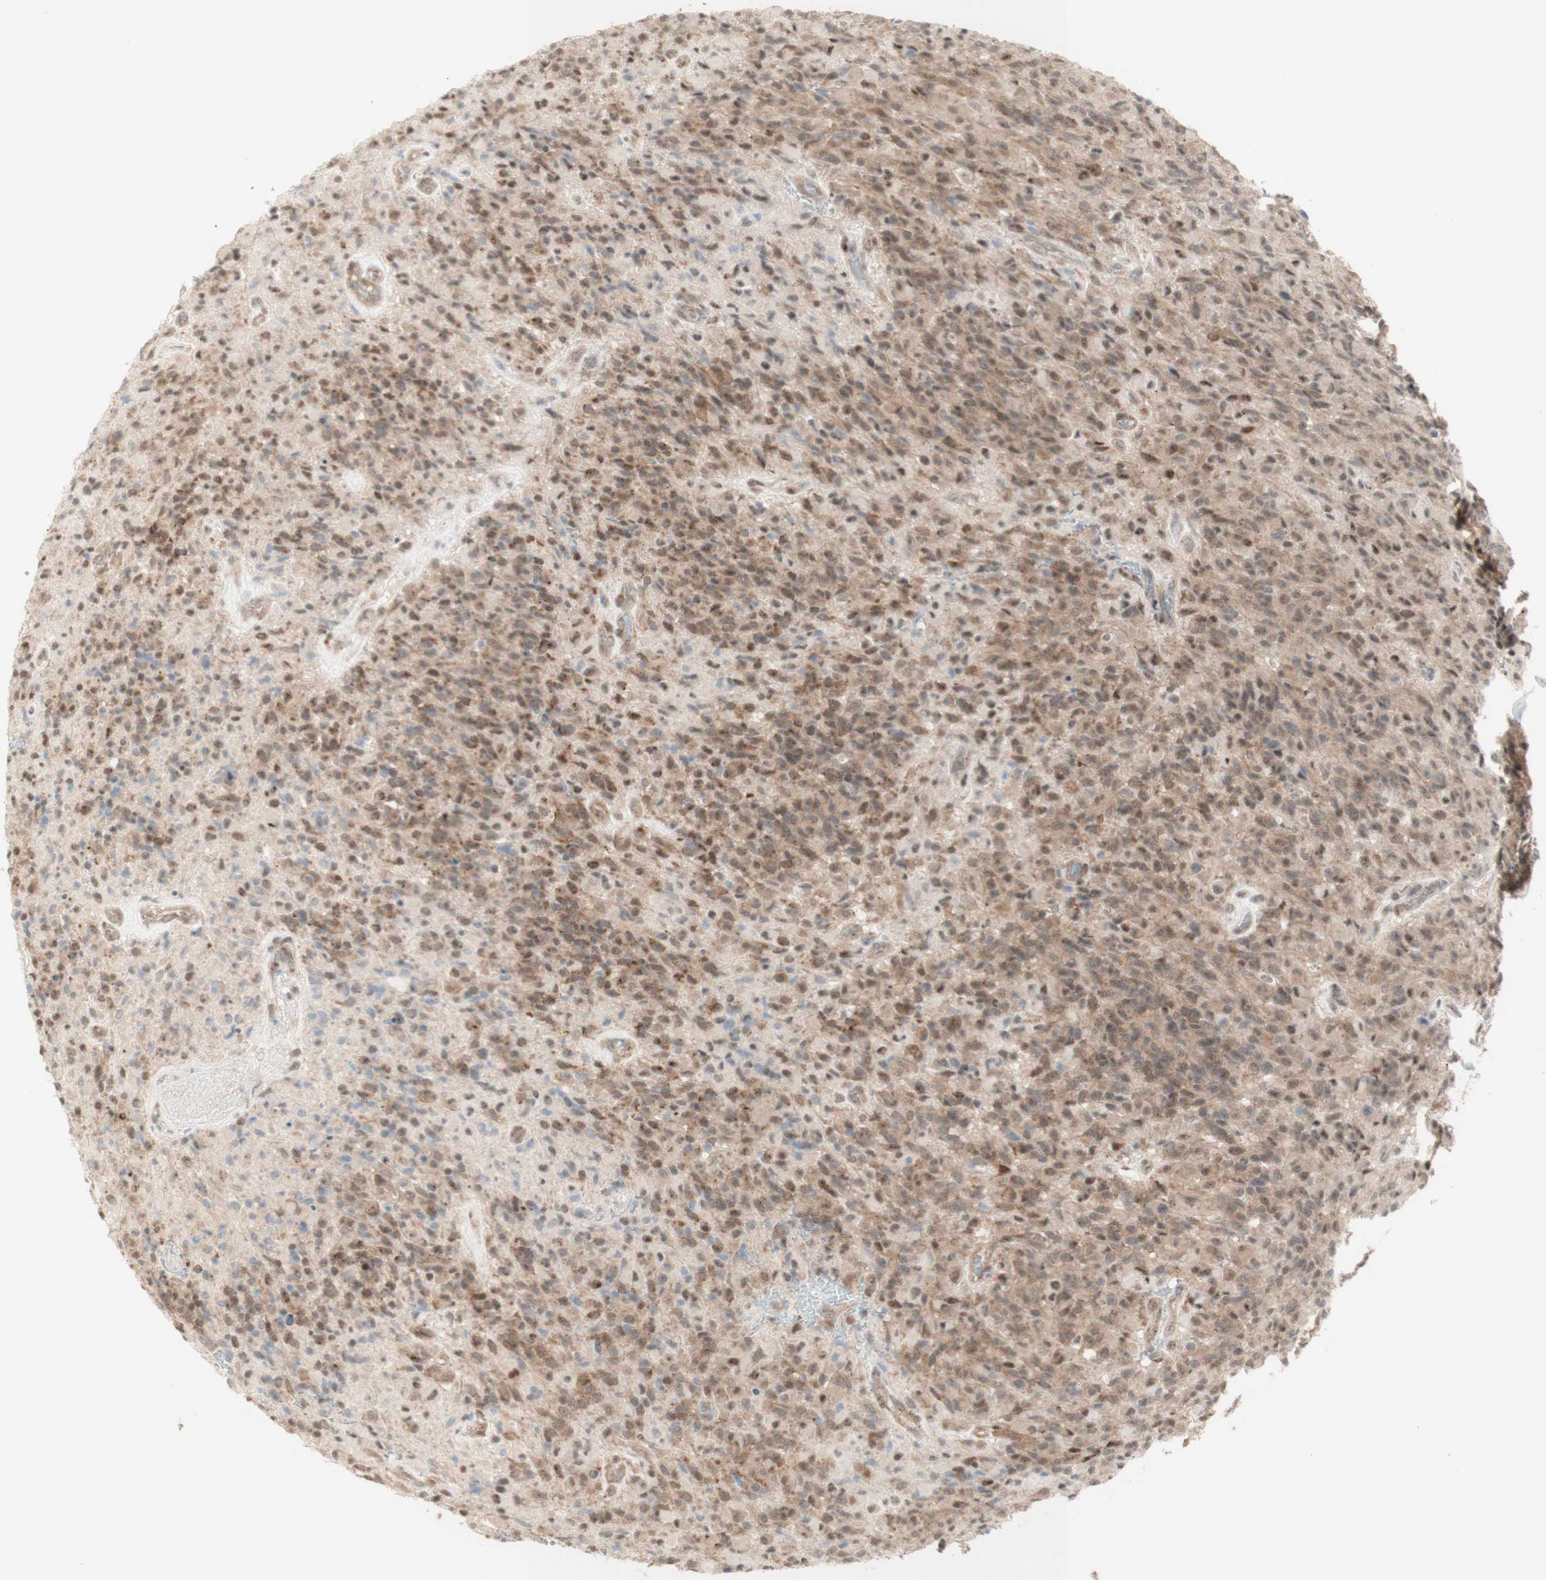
{"staining": {"intensity": "moderate", "quantity": "25%-75%", "location": "cytoplasmic/membranous"}, "tissue": "glioma", "cell_type": "Tumor cells", "image_type": "cancer", "snomed": [{"axis": "morphology", "description": "Glioma, malignant, High grade"}, {"axis": "topography", "description": "Brain"}], "caption": "Tumor cells exhibit moderate cytoplasmic/membranous positivity in about 25%-75% of cells in glioma.", "gene": "CYLD", "patient": {"sex": "male", "age": 71}}